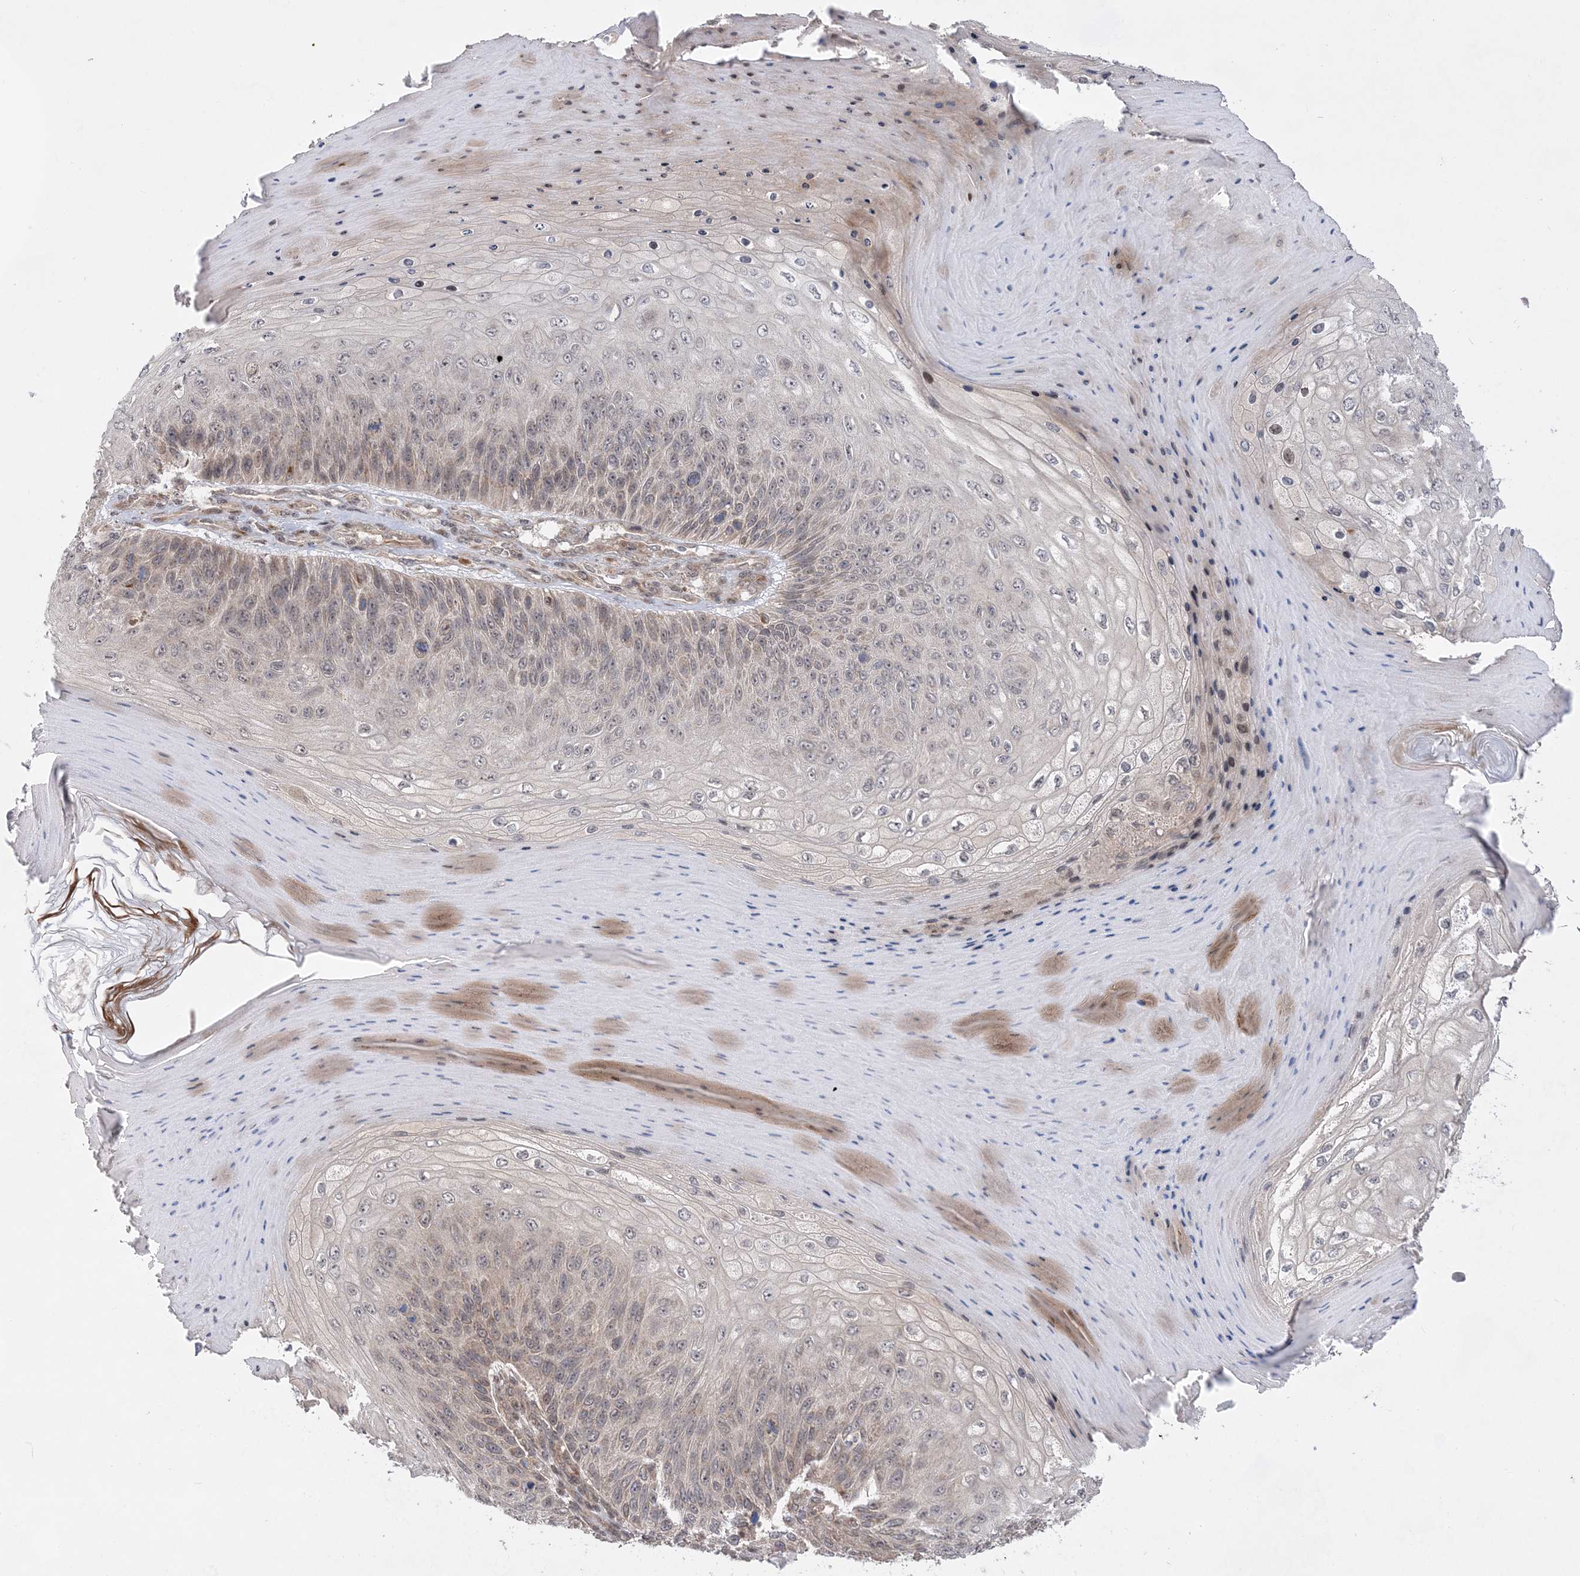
{"staining": {"intensity": "weak", "quantity": "<25%", "location": "cytoplasmic/membranous"}, "tissue": "skin cancer", "cell_type": "Tumor cells", "image_type": "cancer", "snomed": [{"axis": "morphology", "description": "Squamous cell carcinoma, NOS"}, {"axis": "topography", "description": "Skin"}], "caption": "Tumor cells show no significant protein expression in skin cancer (squamous cell carcinoma).", "gene": "ANAPC15", "patient": {"sex": "female", "age": 88}}